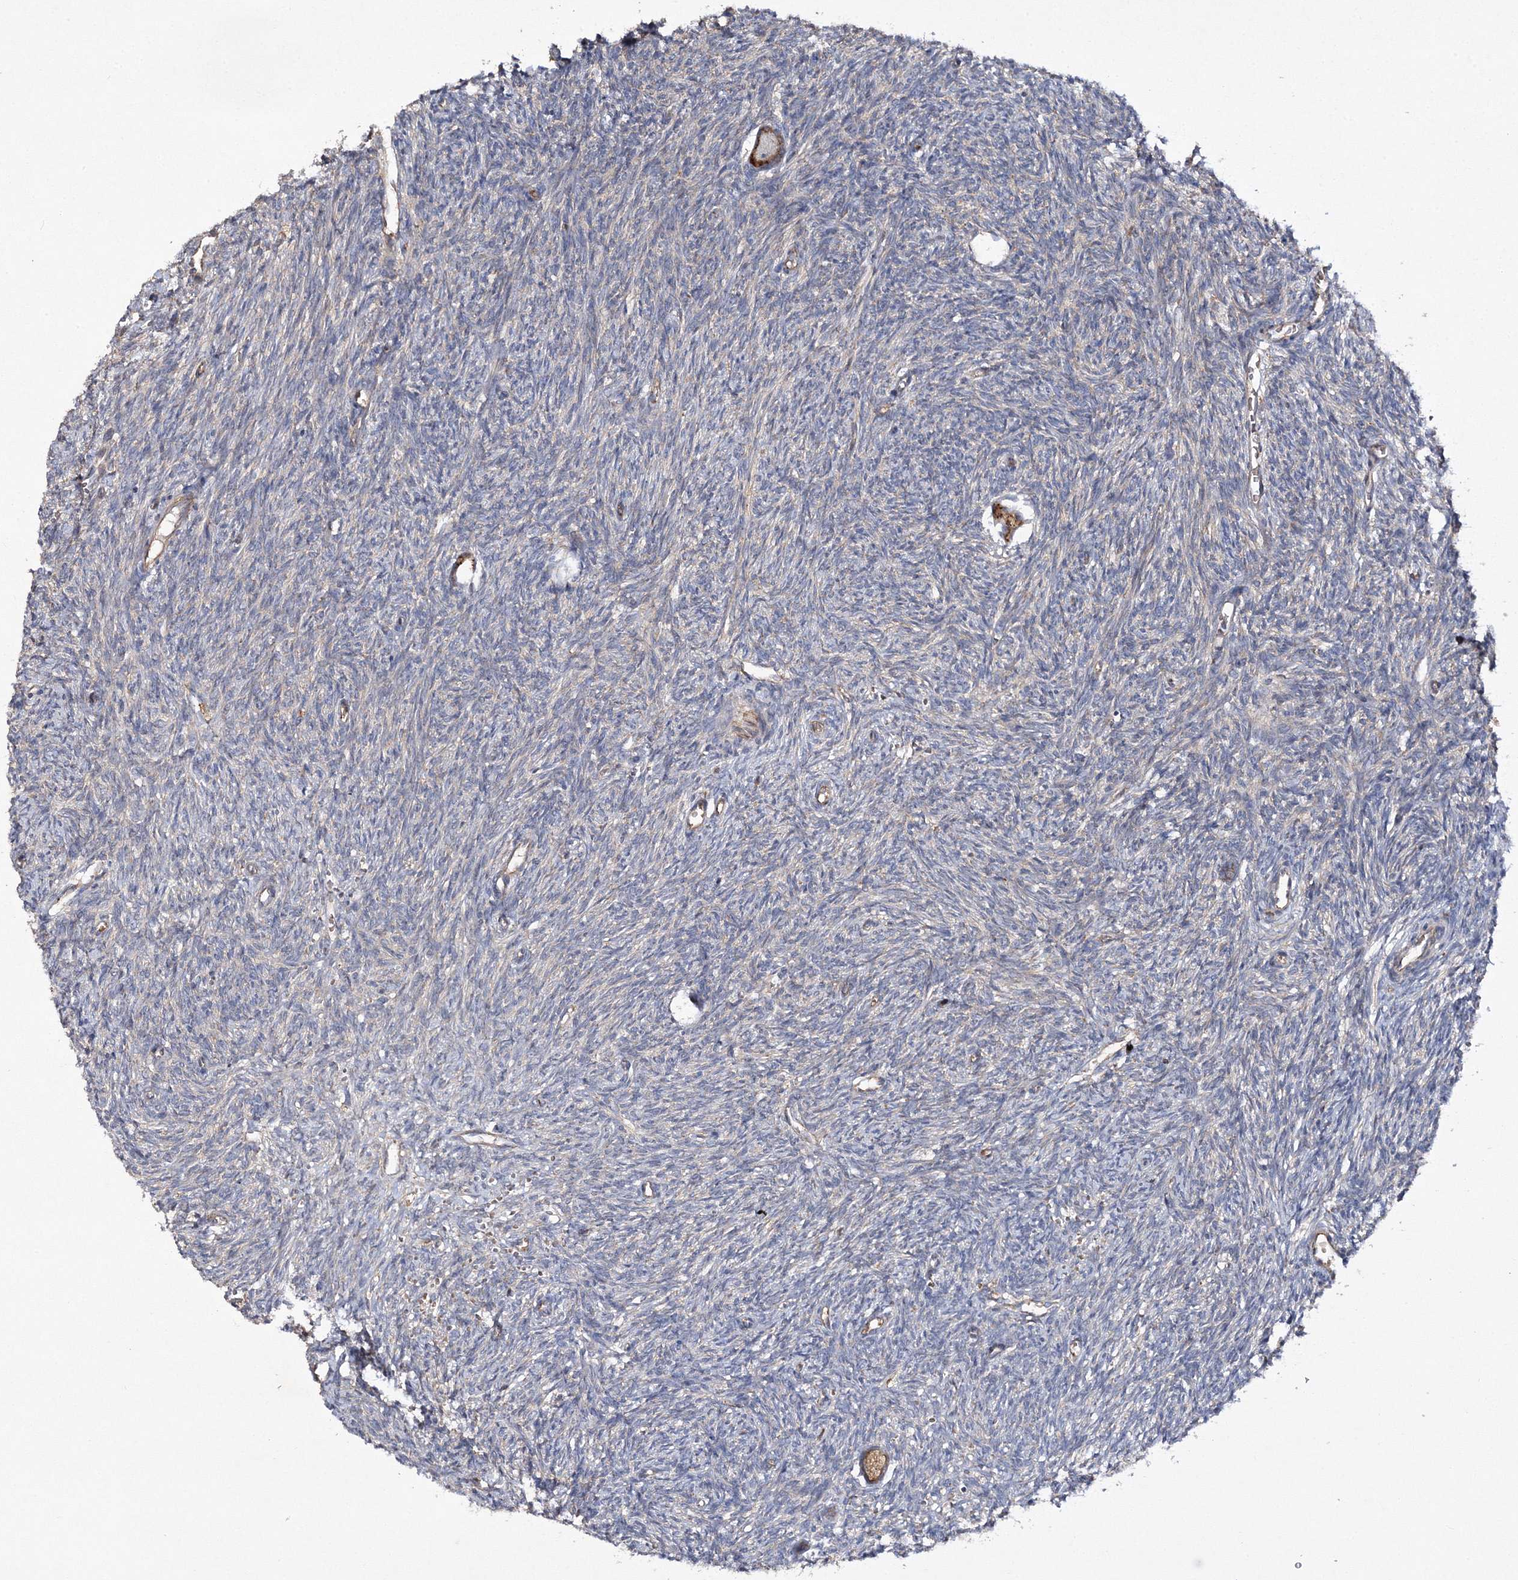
{"staining": {"intensity": "strong", "quantity": ">75%", "location": "cytoplasmic/membranous"}, "tissue": "ovary", "cell_type": "Follicle cells", "image_type": "normal", "snomed": [{"axis": "morphology", "description": "Normal tissue, NOS"}, {"axis": "topography", "description": "Ovary"}], "caption": "The image shows staining of normal ovary, revealing strong cytoplasmic/membranous protein expression (brown color) within follicle cells.", "gene": "DNAJC13", "patient": {"sex": "female", "age": 27}}